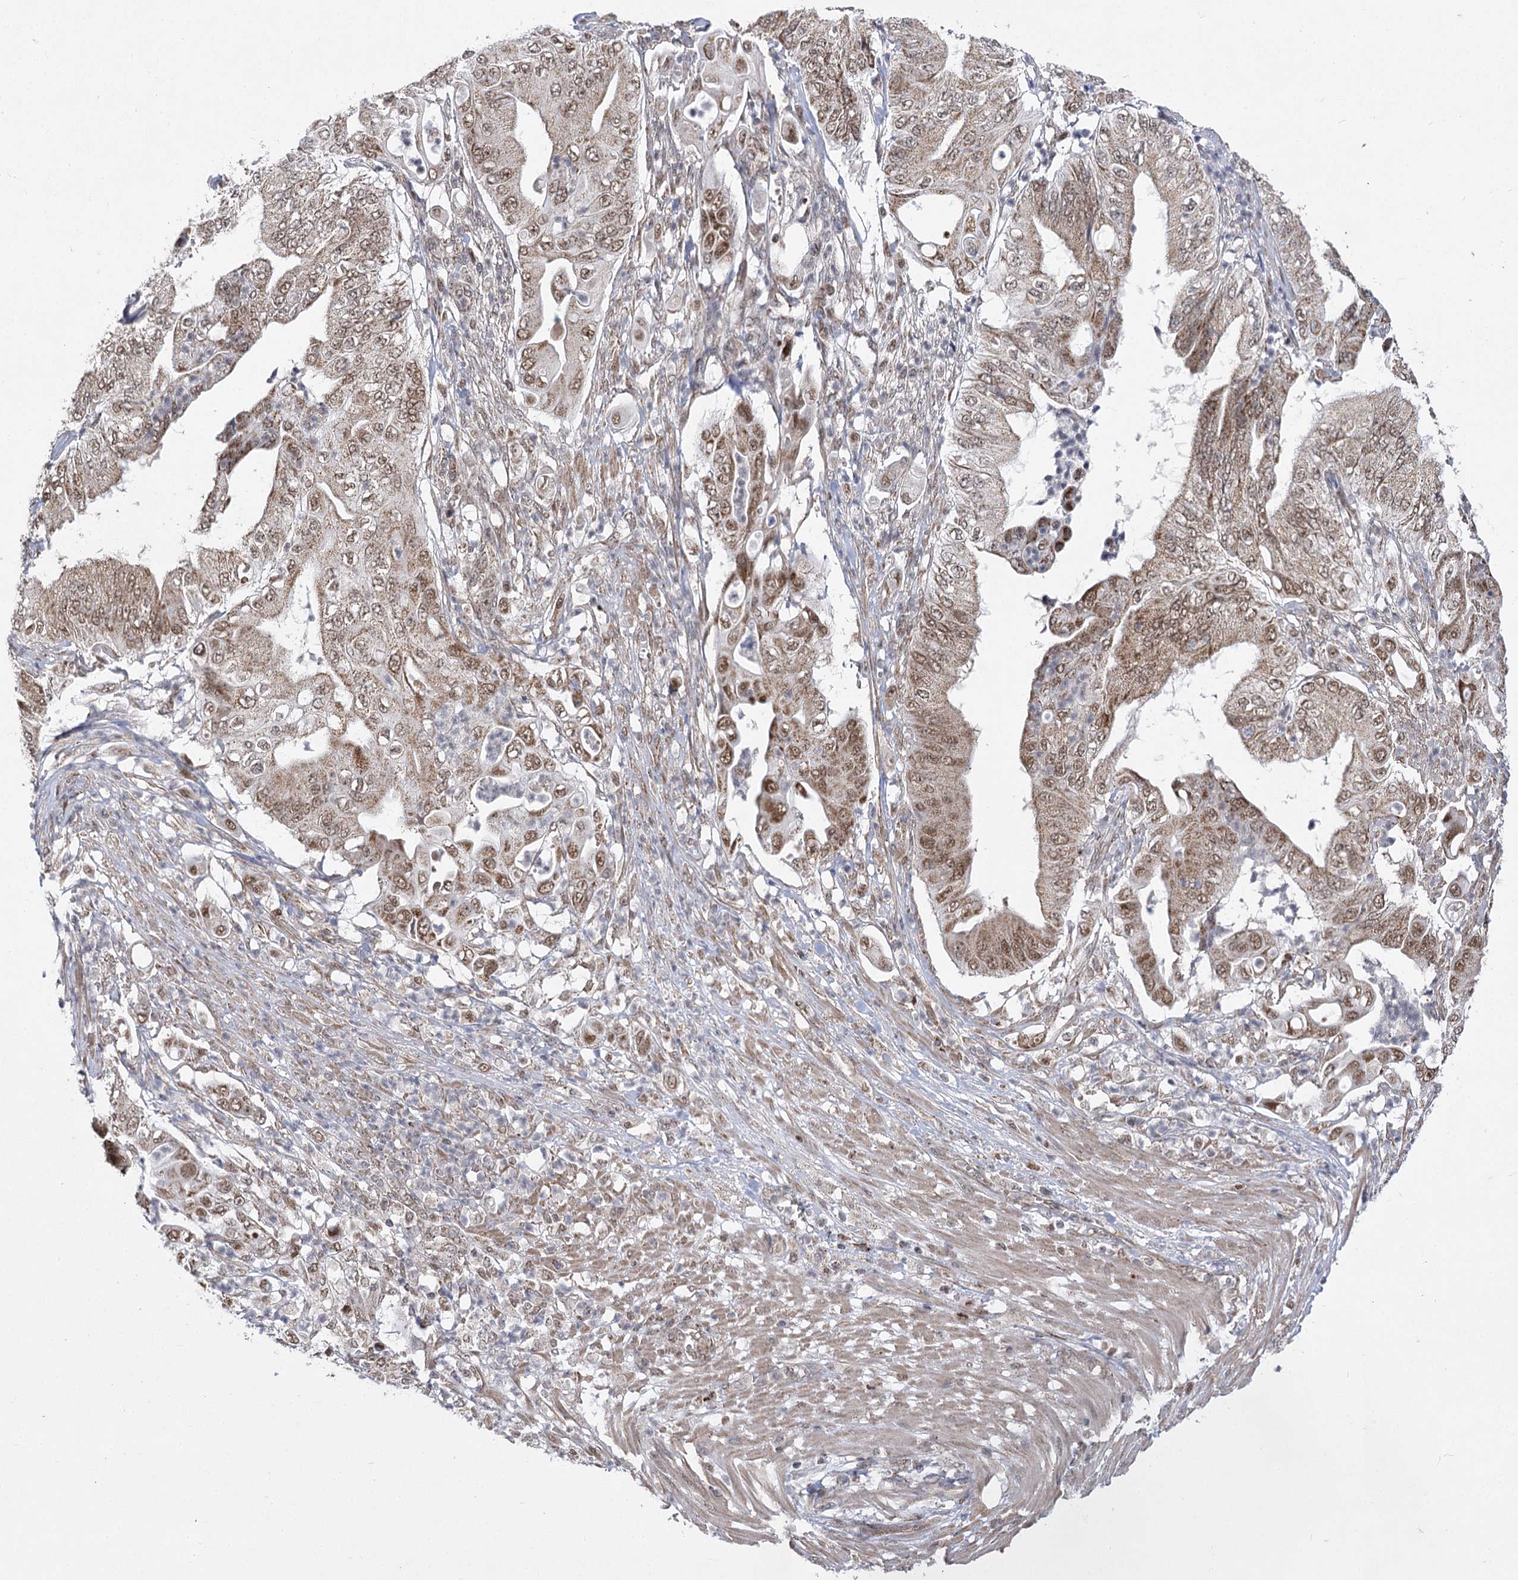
{"staining": {"intensity": "moderate", "quantity": ">75%", "location": "cytoplasmic/membranous,nuclear"}, "tissue": "pancreatic cancer", "cell_type": "Tumor cells", "image_type": "cancer", "snomed": [{"axis": "morphology", "description": "Adenocarcinoma, NOS"}, {"axis": "topography", "description": "Pancreas"}], "caption": "Immunohistochemistry (IHC) image of human adenocarcinoma (pancreatic) stained for a protein (brown), which displays medium levels of moderate cytoplasmic/membranous and nuclear expression in about >75% of tumor cells.", "gene": "SLC4A1AP", "patient": {"sex": "female", "age": 77}}